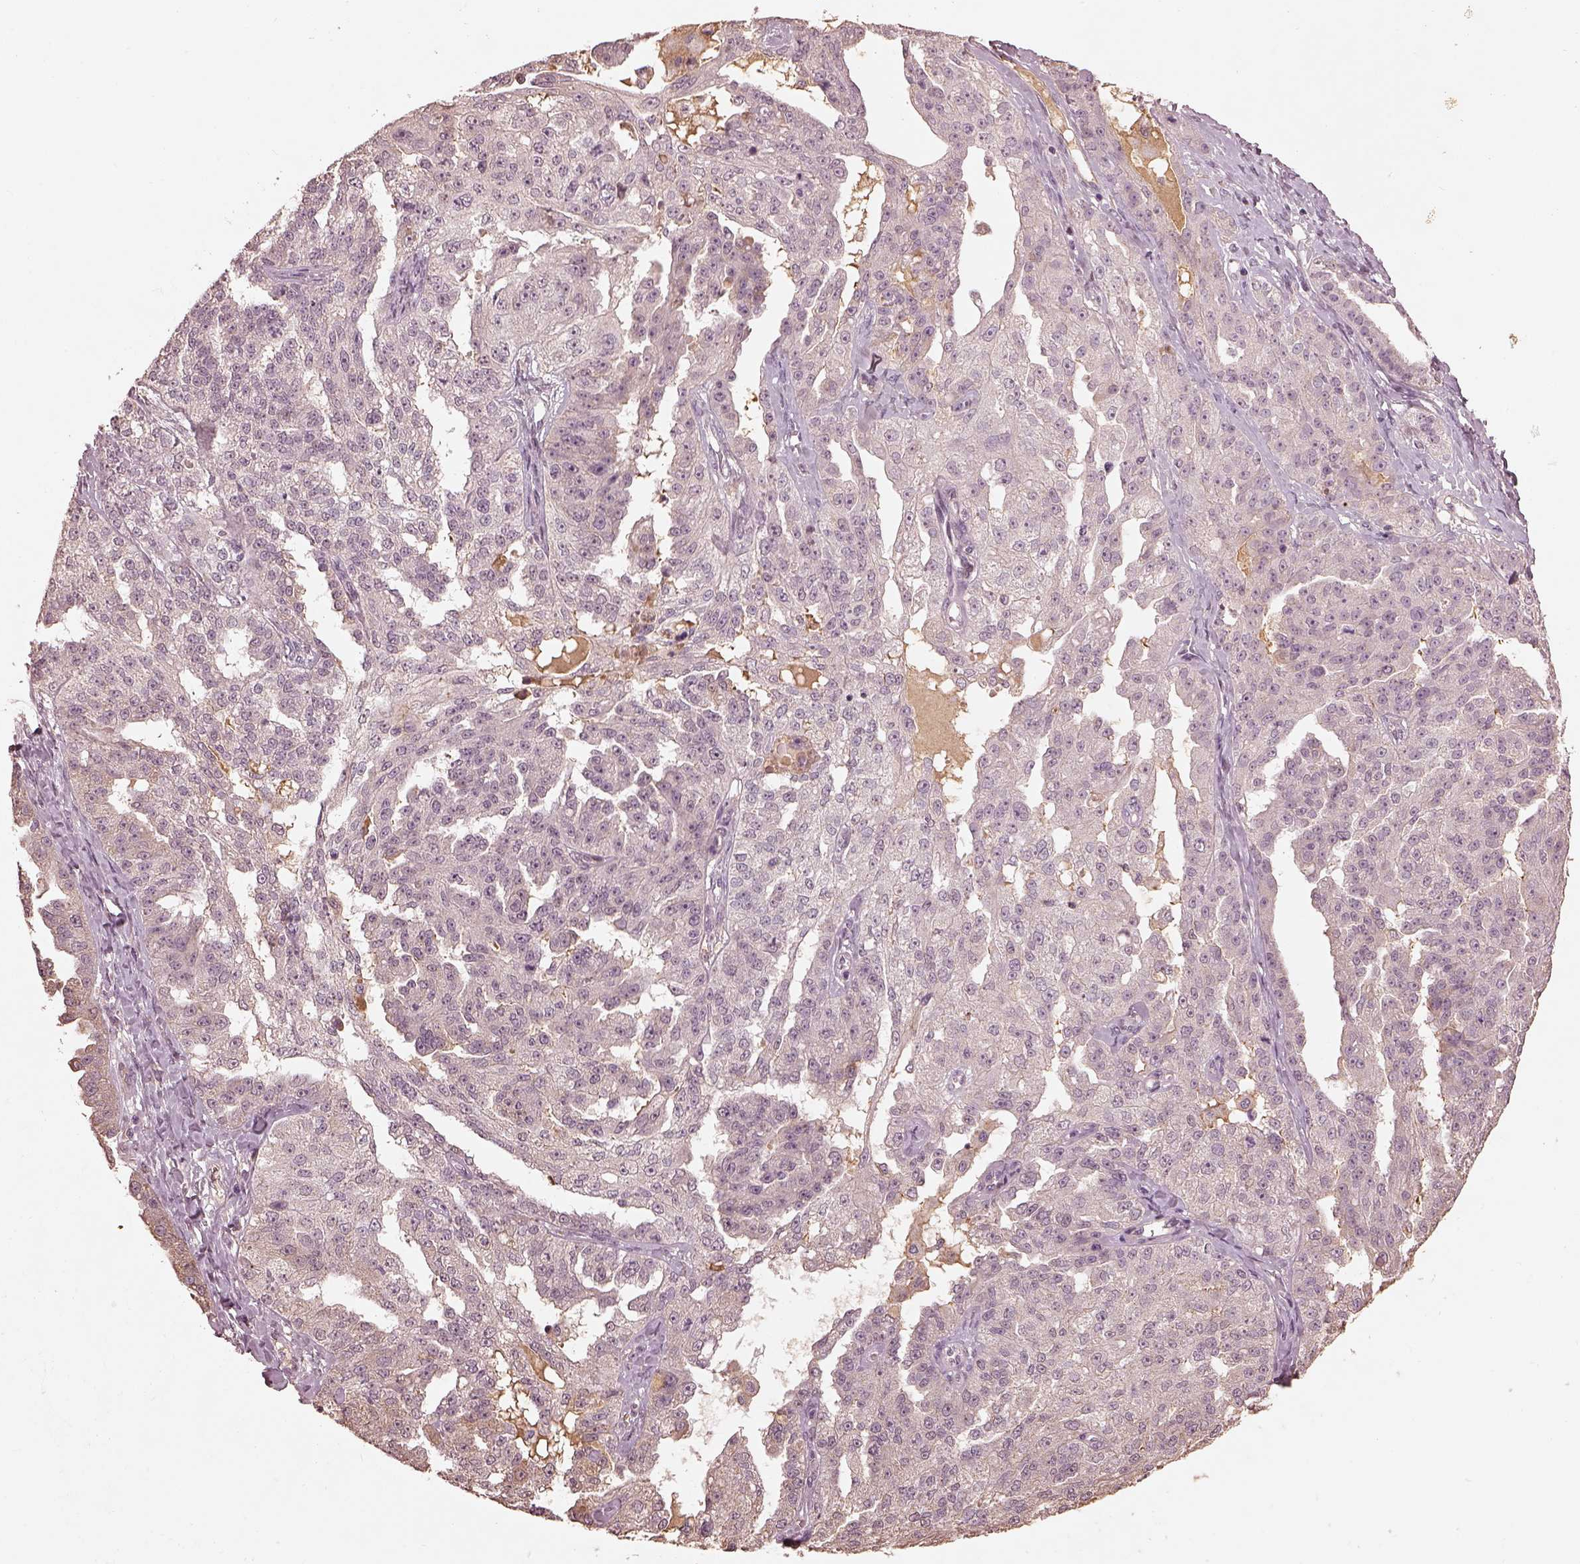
{"staining": {"intensity": "negative", "quantity": "none", "location": "none"}, "tissue": "ovarian cancer", "cell_type": "Tumor cells", "image_type": "cancer", "snomed": [{"axis": "morphology", "description": "Cystadenocarcinoma, serous, NOS"}, {"axis": "topography", "description": "Ovary"}], "caption": "IHC of human ovarian serous cystadenocarcinoma displays no staining in tumor cells. The staining is performed using DAB (3,3'-diaminobenzidine) brown chromogen with nuclei counter-stained in using hematoxylin.", "gene": "CALR3", "patient": {"sex": "female", "age": 58}}